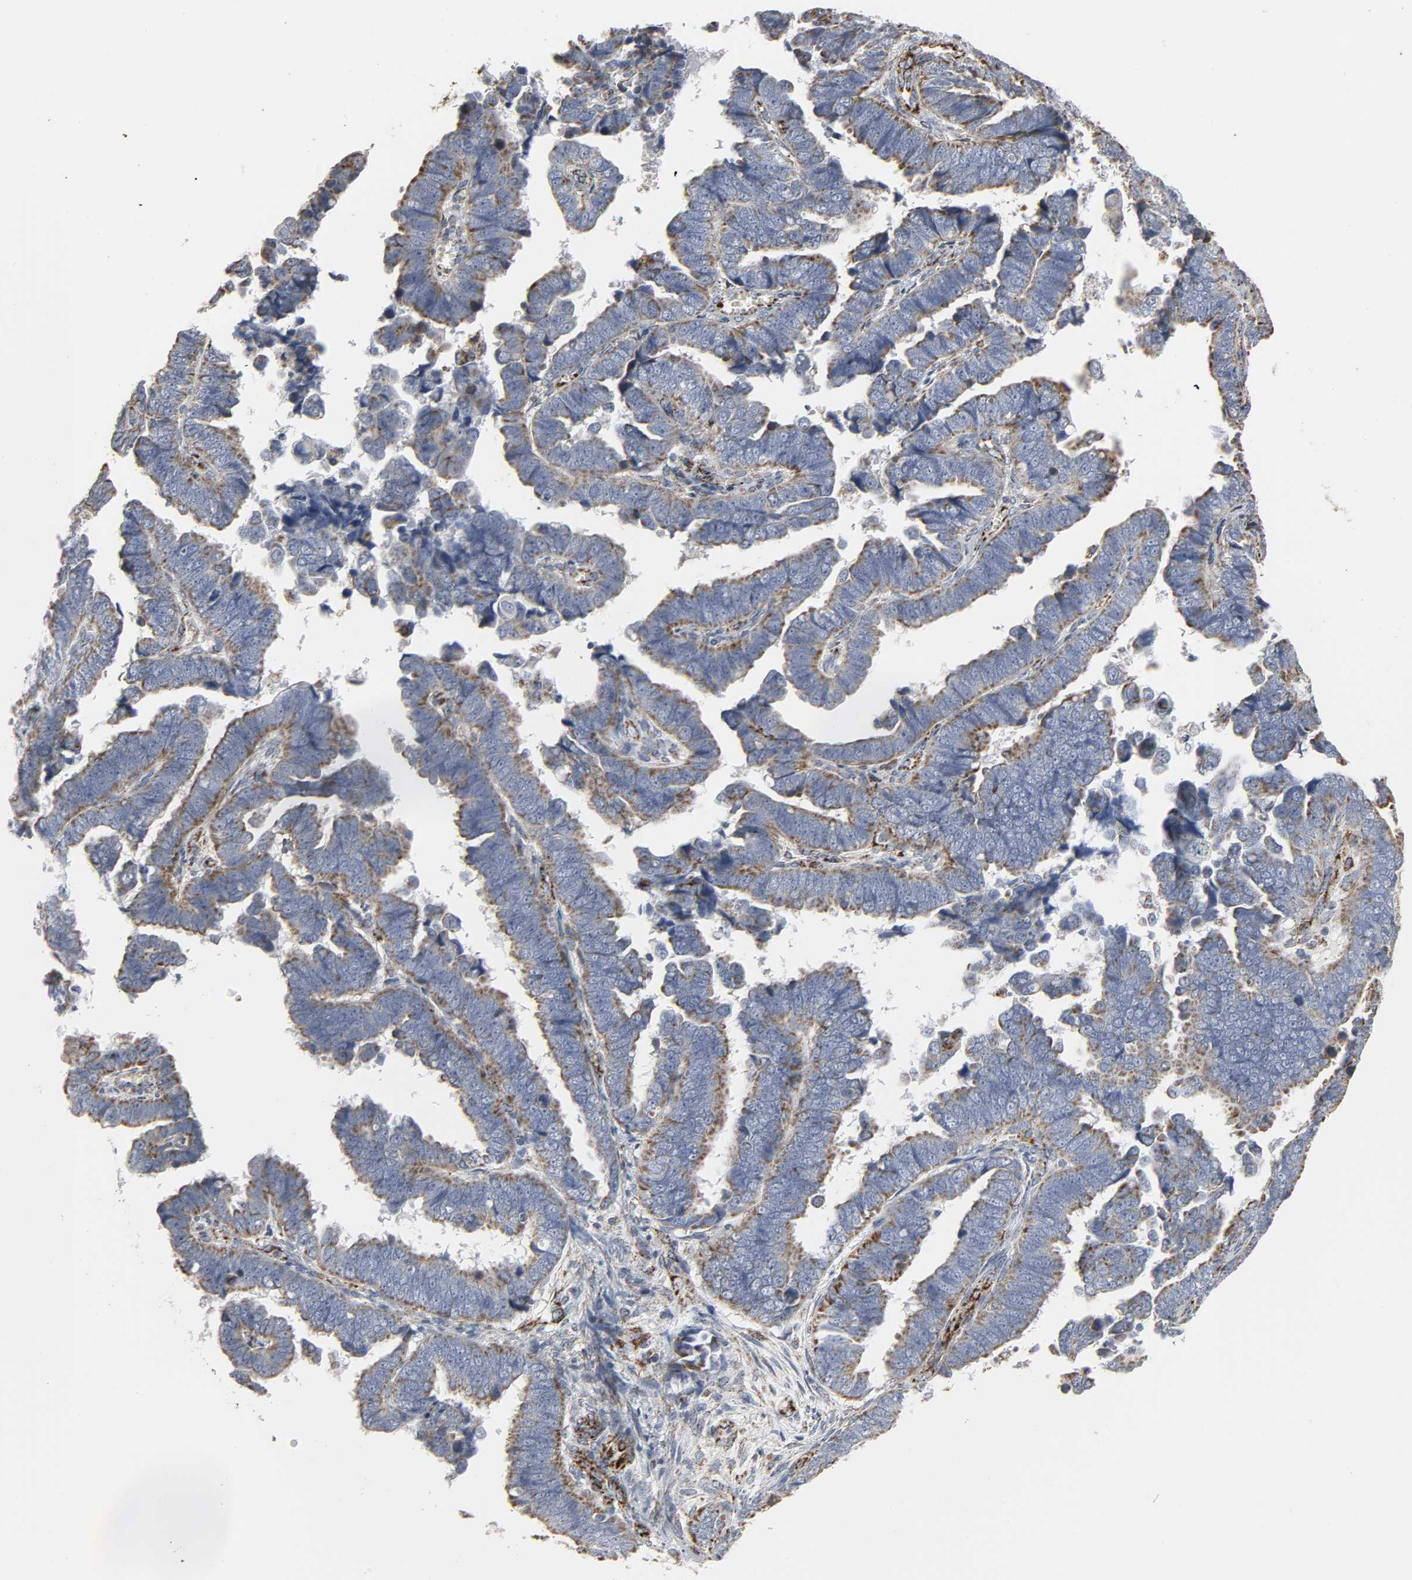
{"staining": {"intensity": "moderate", "quantity": "25%-75%", "location": "cytoplasmic/membranous"}, "tissue": "endometrial cancer", "cell_type": "Tumor cells", "image_type": "cancer", "snomed": [{"axis": "morphology", "description": "Adenocarcinoma, NOS"}, {"axis": "topography", "description": "Endometrium"}], "caption": "An immunohistochemistry image of neoplastic tissue is shown. Protein staining in brown highlights moderate cytoplasmic/membranous positivity in adenocarcinoma (endometrial) within tumor cells. Using DAB (brown) and hematoxylin (blue) stains, captured at high magnification using brightfield microscopy.", "gene": "ACAT1", "patient": {"sex": "female", "age": 75}}